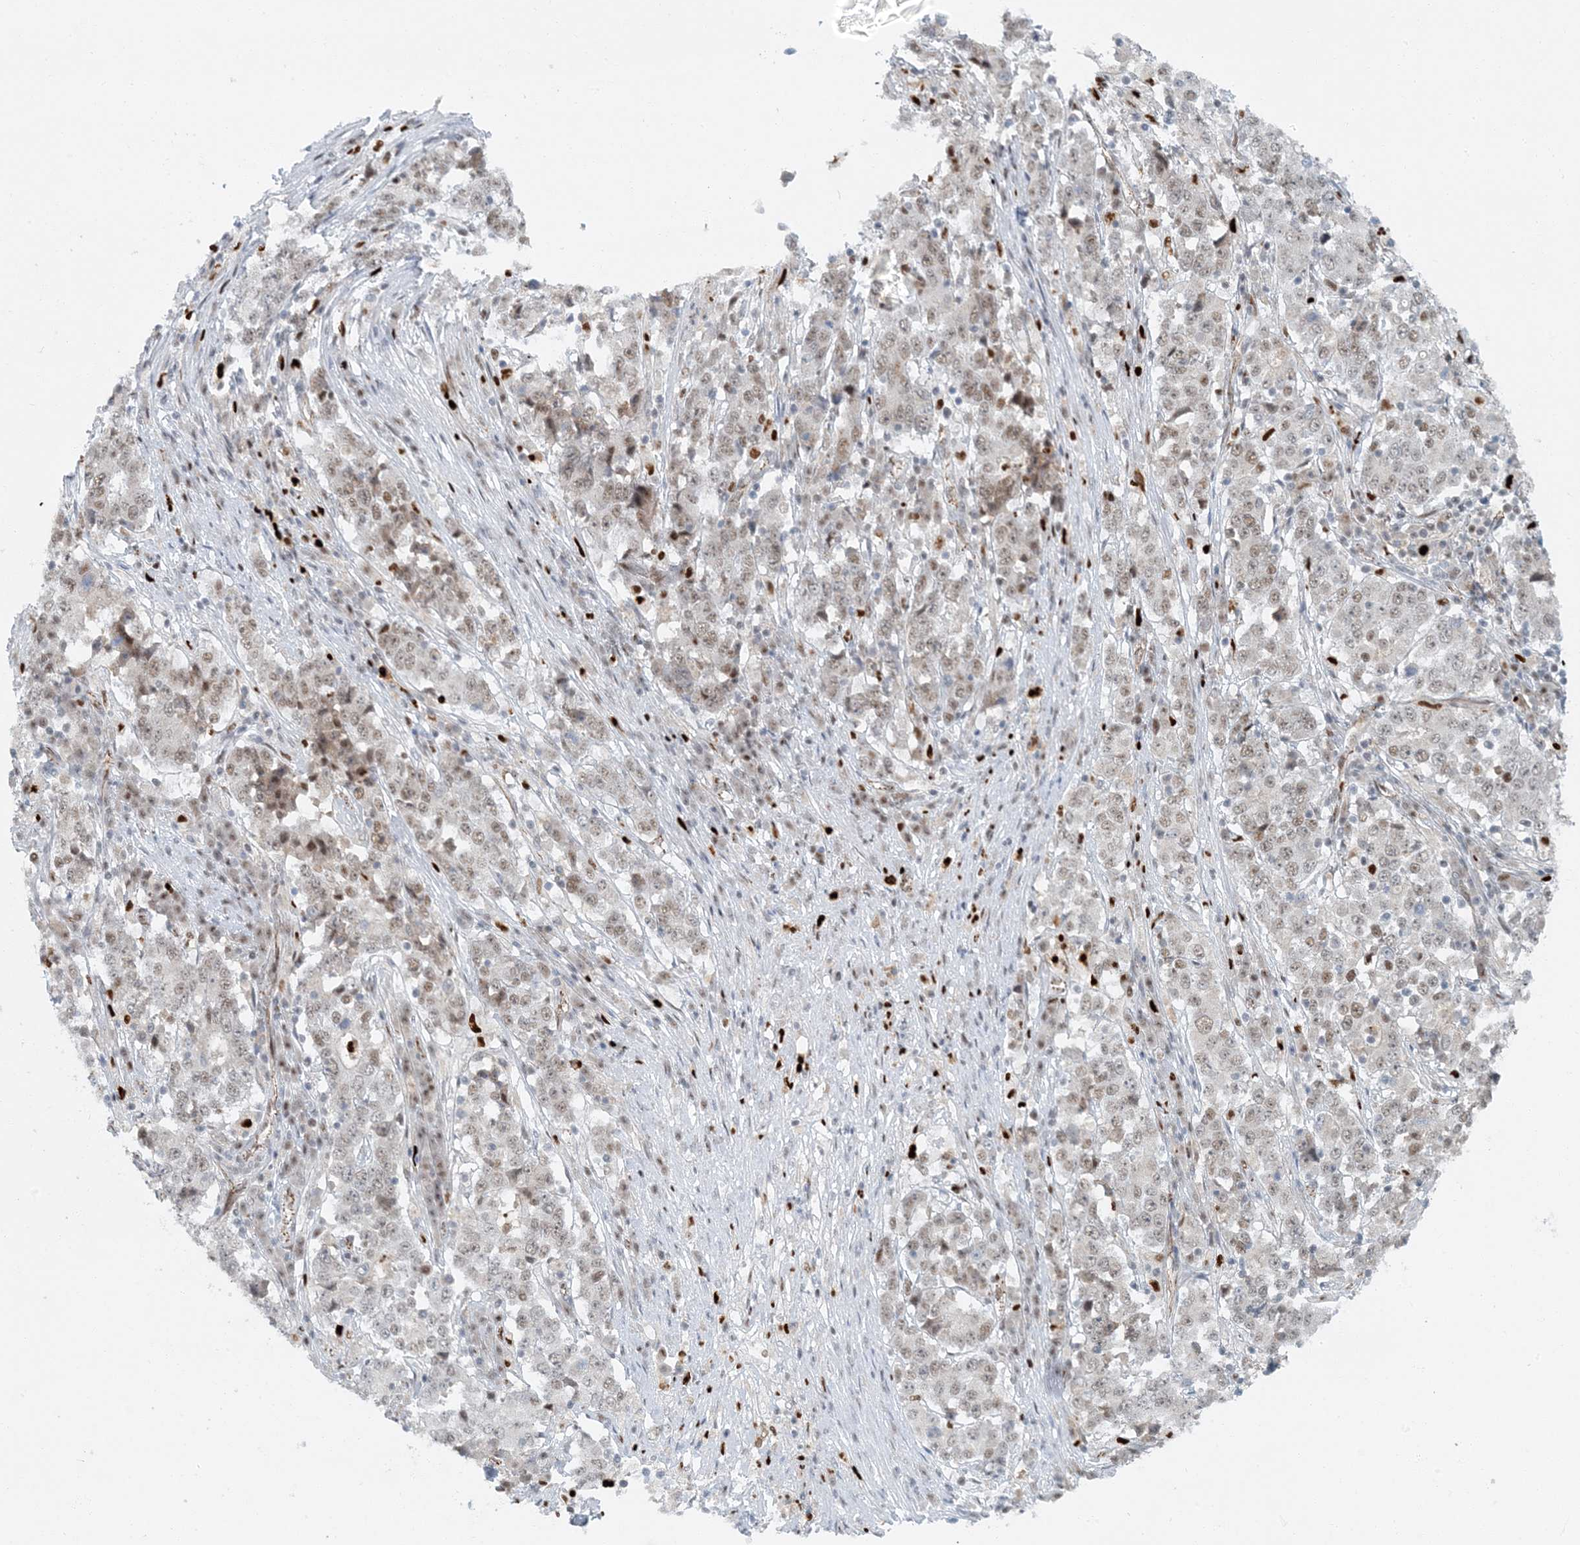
{"staining": {"intensity": "weak", "quantity": ">75%", "location": "nuclear"}, "tissue": "stomach cancer", "cell_type": "Tumor cells", "image_type": "cancer", "snomed": [{"axis": "morphology", "description": "Adenocarcinoma, NOS"}, {"axis": "topography", "description": "Stomach"}], "caption": "The photomicrograph displays a brown stain indicating the presence of a protein in the nuclear of tumor cells in stomach adenocarcinoma.", "gene": "AK9", "patient": {"sex": "male", "age": 59}}